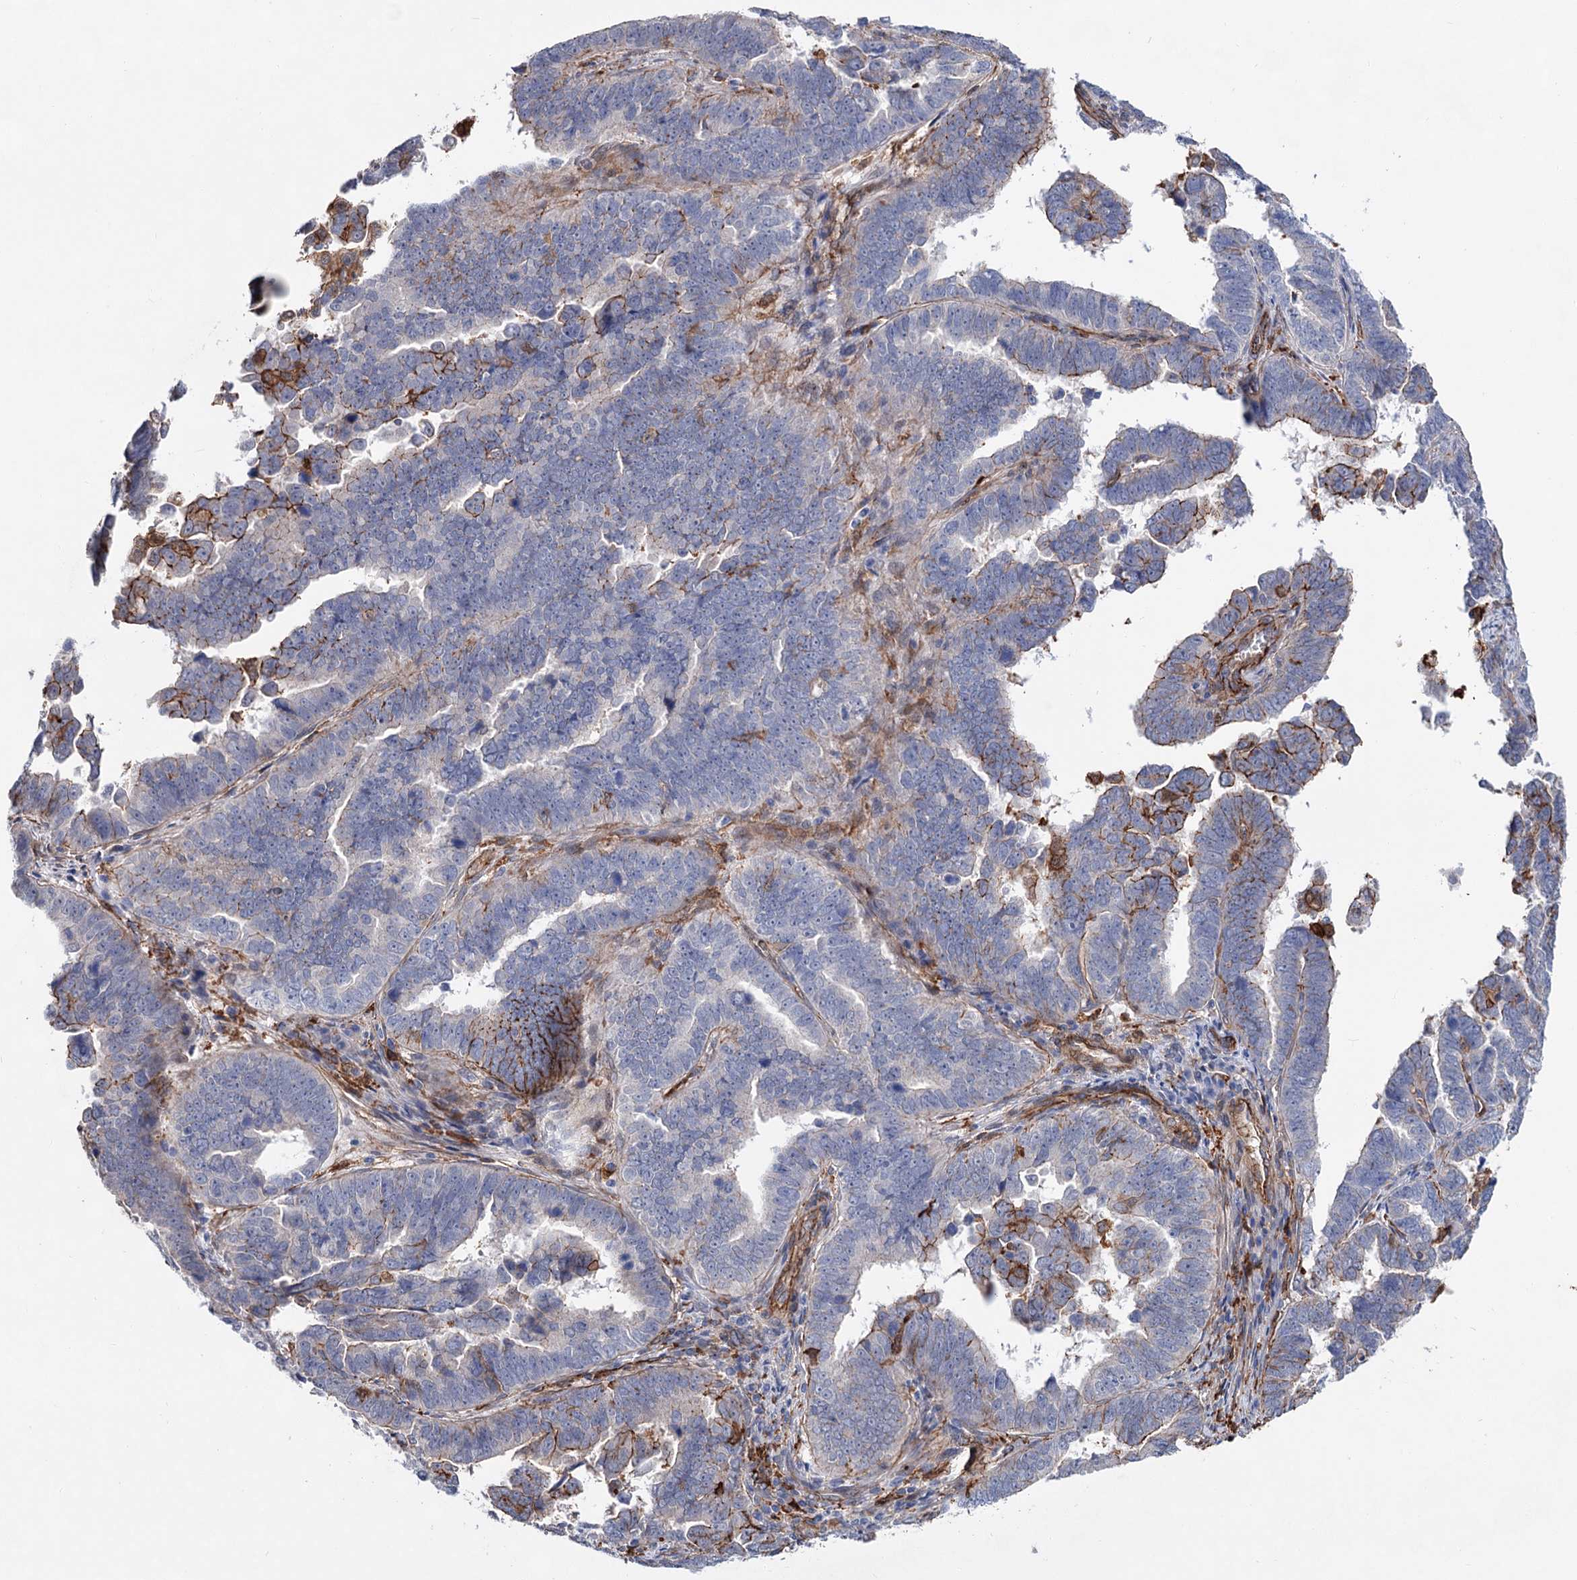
{"staining": {"intensity": "moderate", "quantity": "25%-75%", "location": "cytoplasmic/membranous"}, "tissue": "endometrial cancer", "cell_type": "Tumor cells", "image_type": "cancer", "snomed": [{"axis": "morphology", "description": "Adenocarcinoma, NOS"}, {"axis": "topography", "description": "Endometrium"}], "caption": "Tumor cells exhibit moderate cytoplasmic/membranous positivity in approximately 25%-75% of cells in adenocarcinoma (endometrial).", "gene": "TMTC3", "patient": {"sex": "female", "age": 75}}